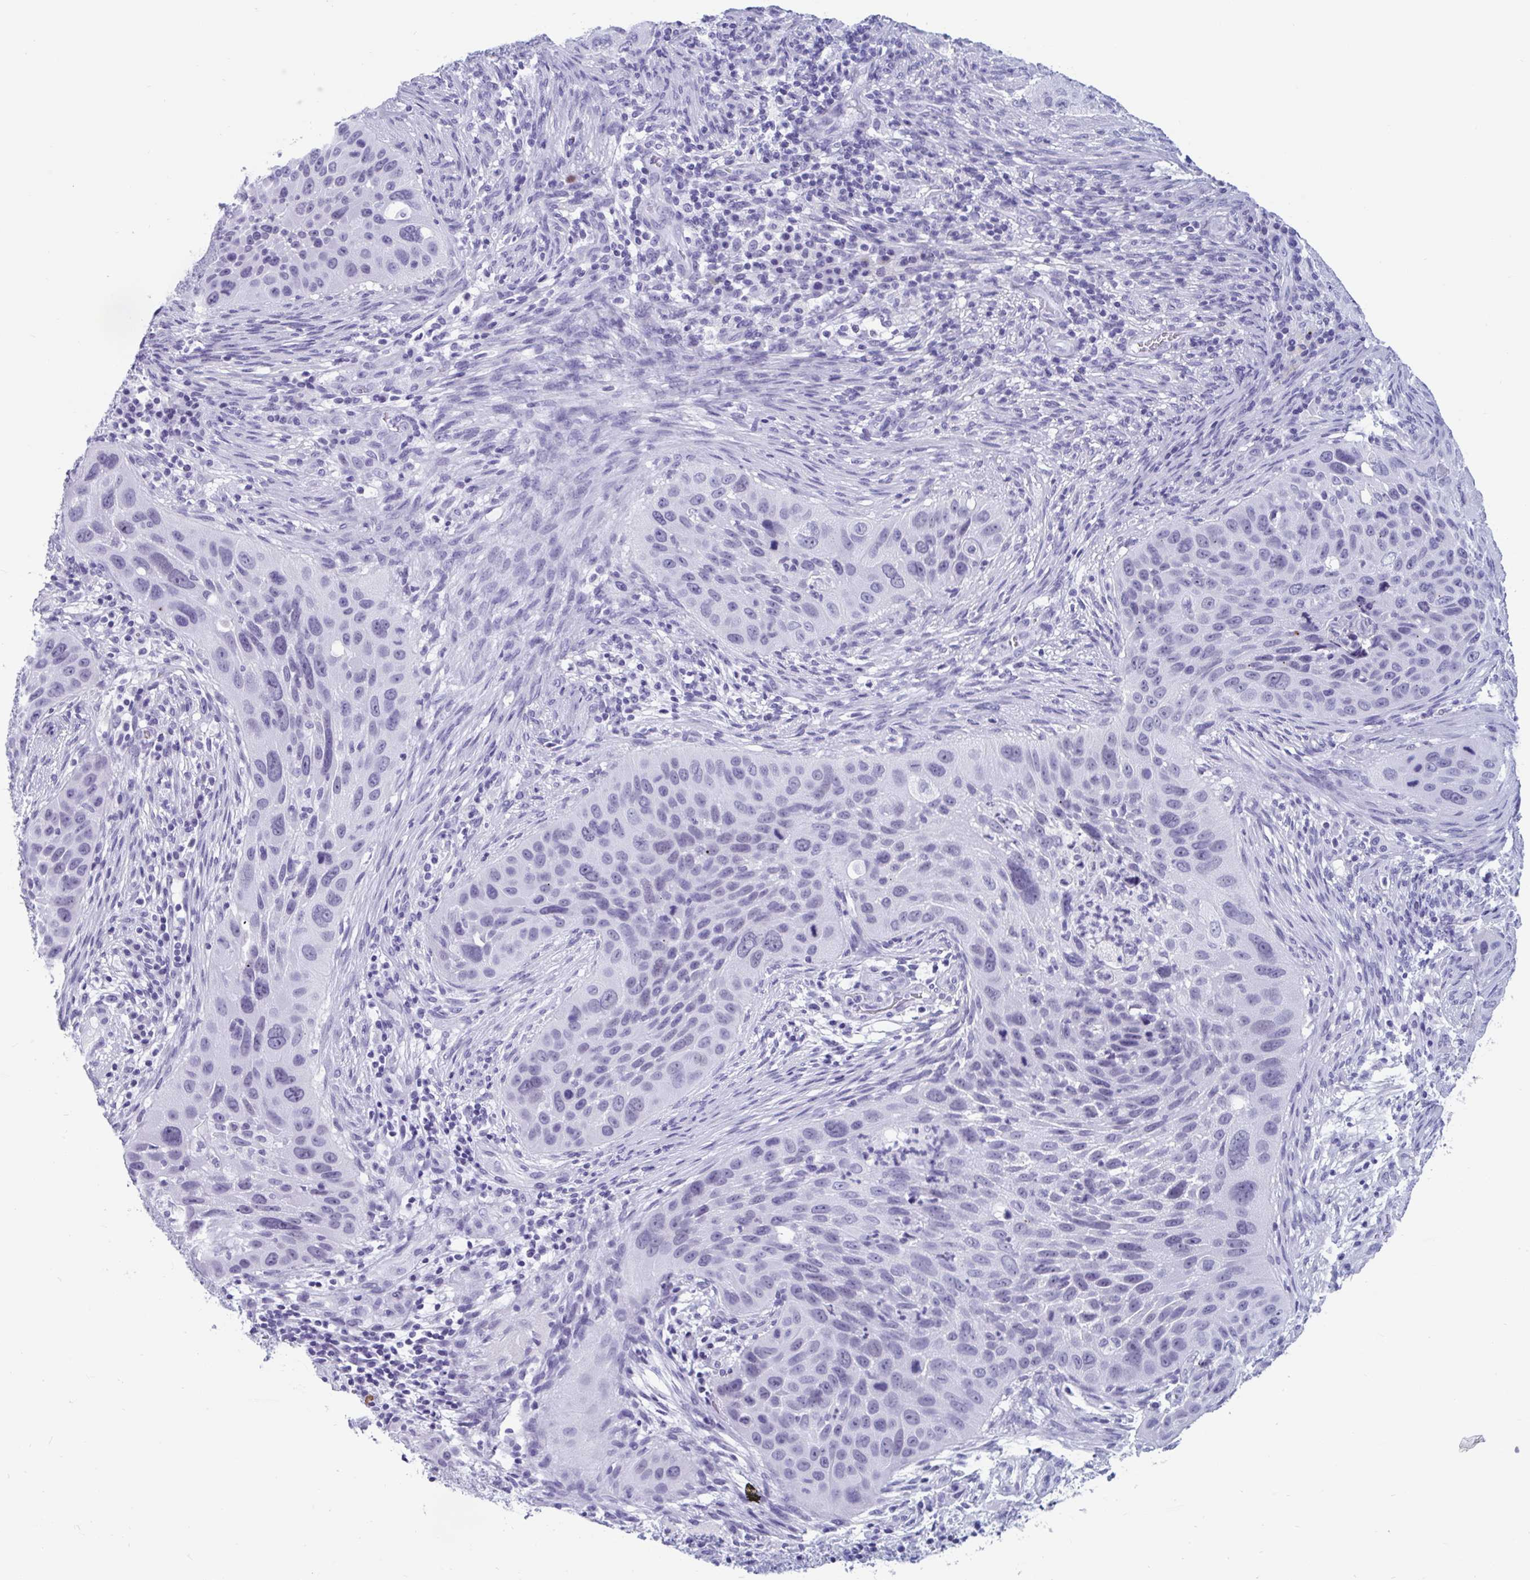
{"staining": {"intensity": "negative", "quantity": "none", "location": "none"}, "tissue": "lung cancer", "cell_type": "Tumor cells", "image_type": "cancer", "snomed": [{"axis": "morphology", "description": "Squamous cell carcinoma, NOS"}, {"axis": "topography", "description": "Lung"}], "caption": "A photomicrograph of human lung squamous cell carcinoma is negative for staining in tumor cells. (DAB IHC, high magnification).", "gene": "GKN2", "patient": {"sex": "male", "age": 63}}